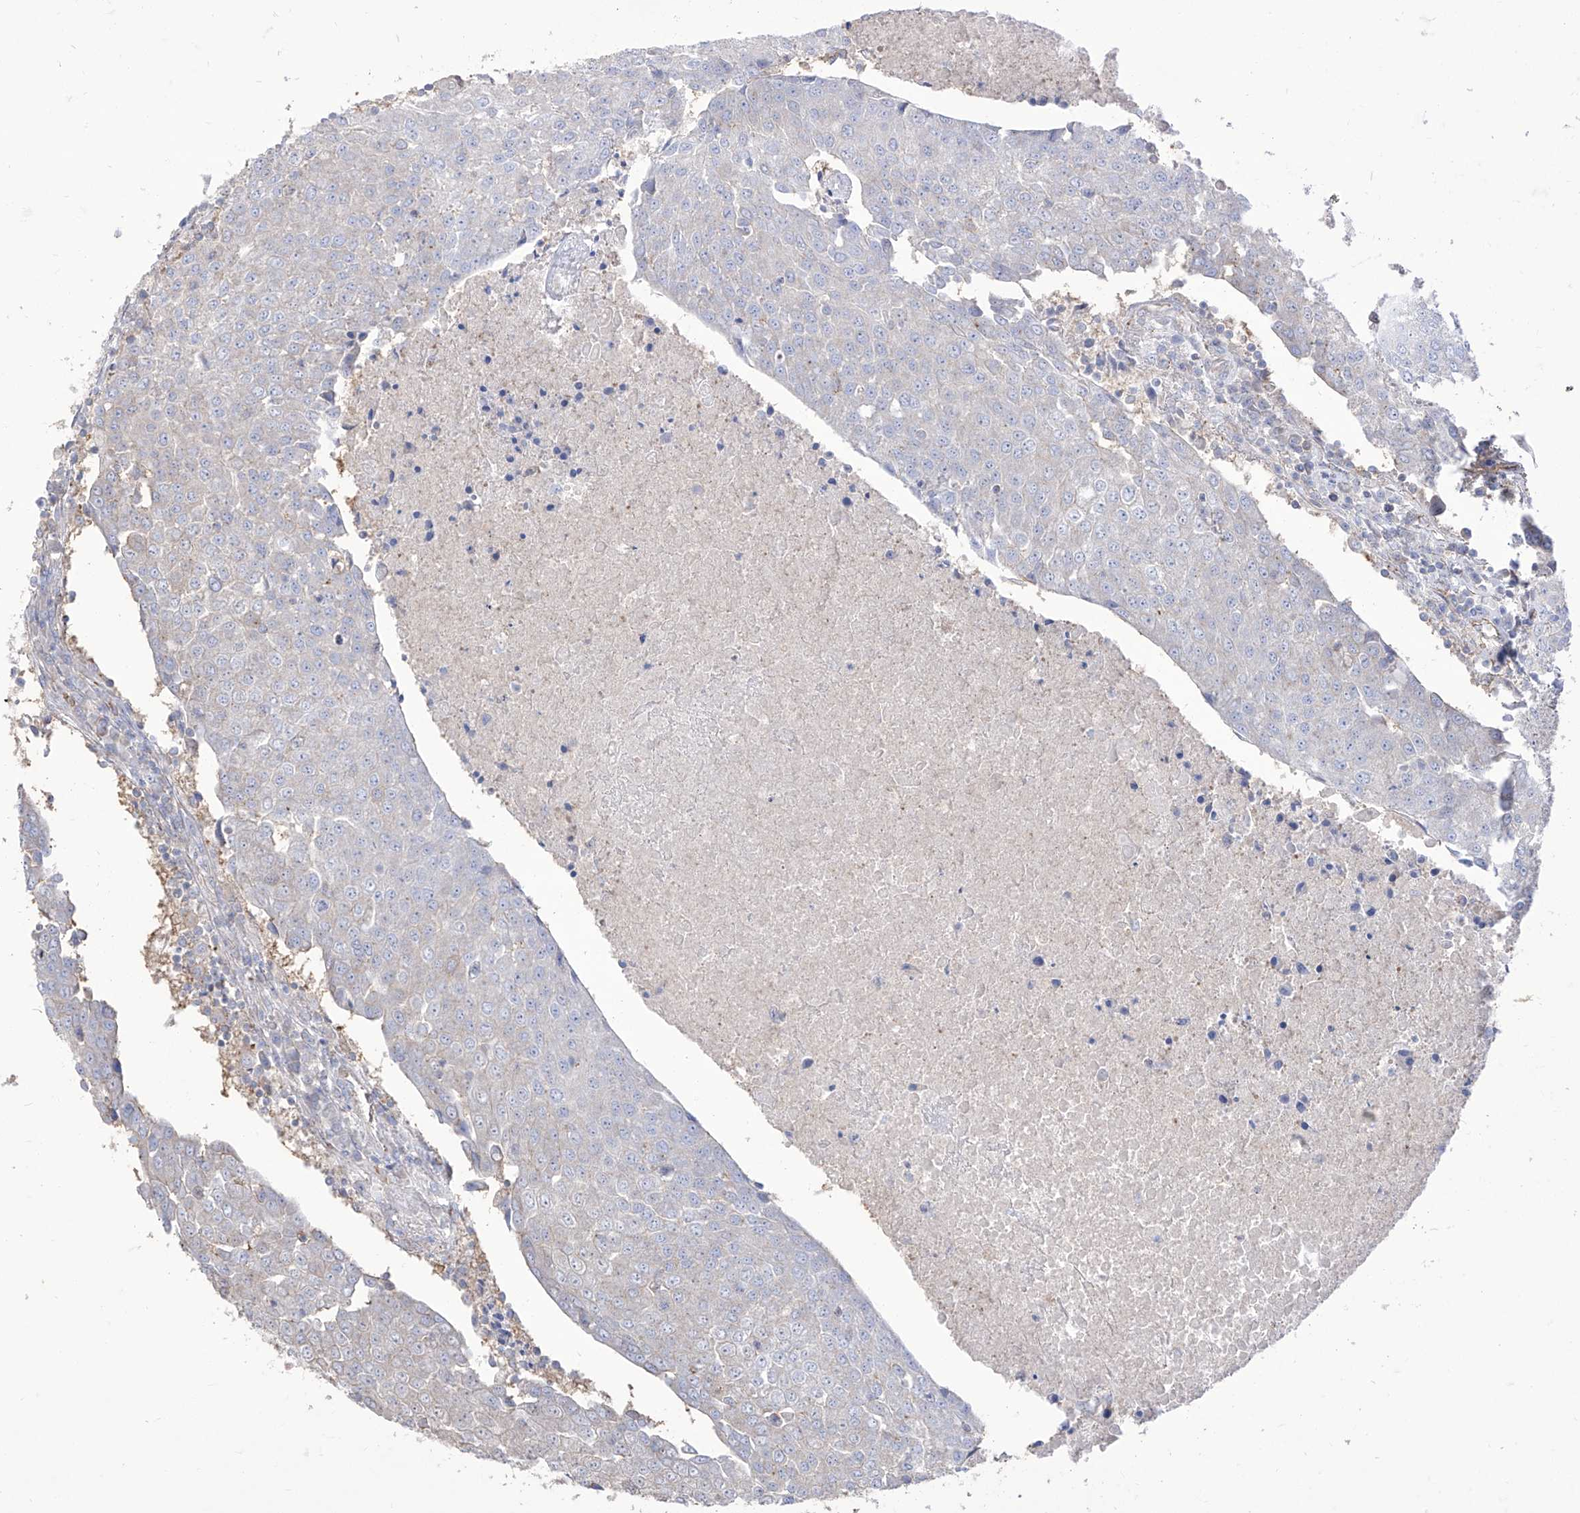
{"staining": {"intensity": "negative", "quantity": "none", "location": "none"}, "tissue": "urothelial cancer", "cell_type": "Tumor cells", "image_type": "cancer", "snomed": [{"axis": "morphology", "description": "Urothelial carcinoma, High grade"}, {"axis": "topography", "description": "Urinary bladder"}], "caption": "This is an IHC histopathology image of urothelial cancer. There is no staining in tumor cells.", "gene": "C1orf74", "patient": {"sex": "female", "age": 85}}